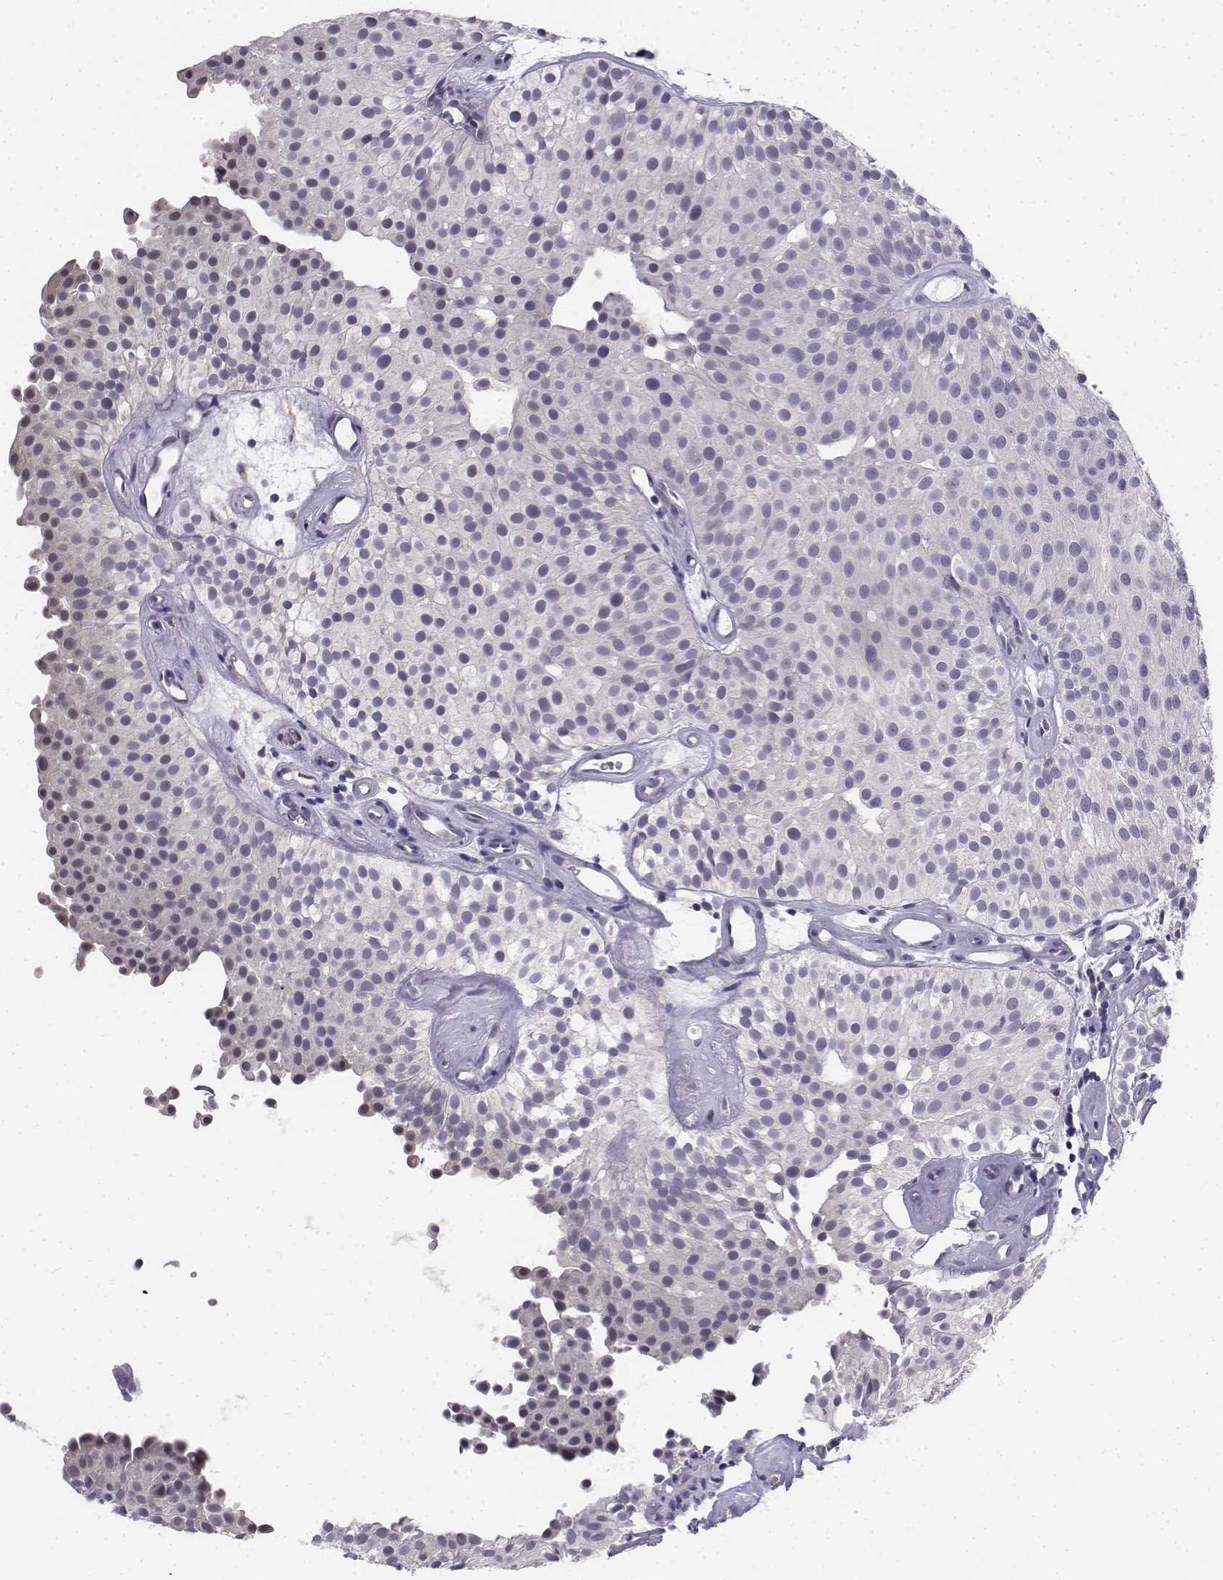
{"staining": {"intensity": "negative", "quantity": "none", "location": "none"}, "tissue": "urothelial cancer", "cell_type": "Tumor cells", "image_type": "cancer", "snomed": [{"axis": "morphology", "description": "Urothelial carcinoma, Low grade"}, {"axis": "topography", "description": "Urinary bladder"}], "caption": "High power microscopy image of an immunohistochemistry (IHC) histopathology image of urothelial carcinoma (low-grade), revealing no significant expression in tumor cells.", "gene": "PENK", "patient": {"sex": "female", "age": 87}}